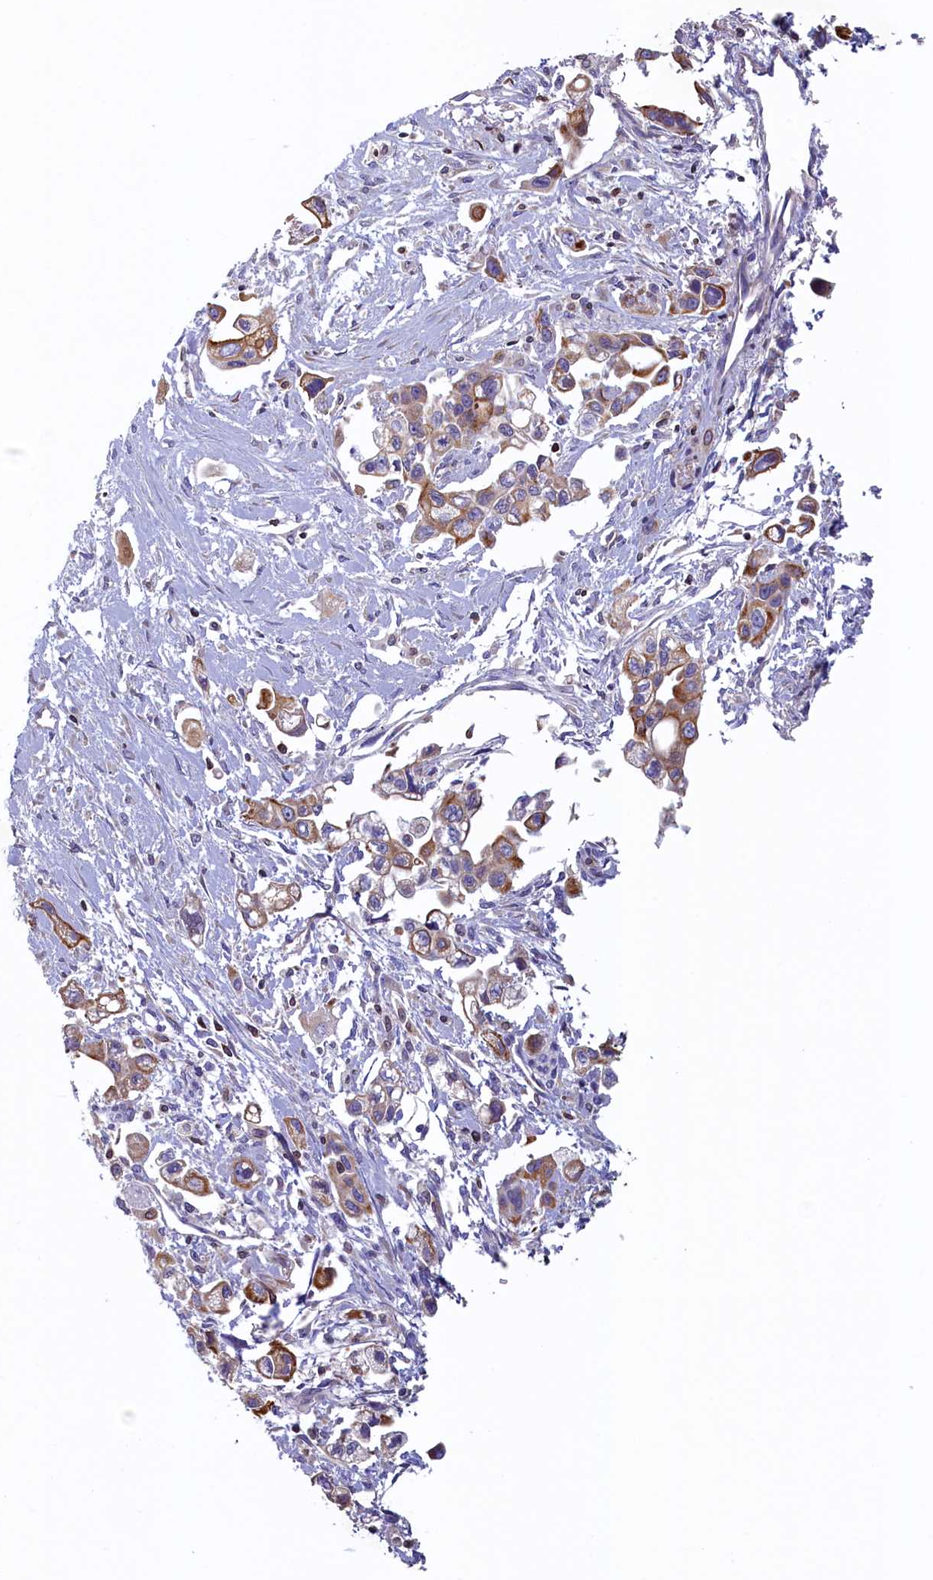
{"staining": {"intensity": "moderate", "quantity": "<25%", "location": "cytoplasmic/membranous"}, "tissue": "pancreatic cancer", "cell_type": "Tumor cells", "image_type": "cancer", "snomed": [{"axis": "morphology", "description": "Adenocarcinoma, NOS"}, {"axis": "topography", "description": "Pancreas"}], "caption": "Pancreatic cancer was stained to show a protein in brown. There is low levels of moderate cytoplasmic/membranous staining in approximately <25% of tumor cells.", "gene": "TRAF3IP3", "patient": {"sex": "female", "age": 66}}